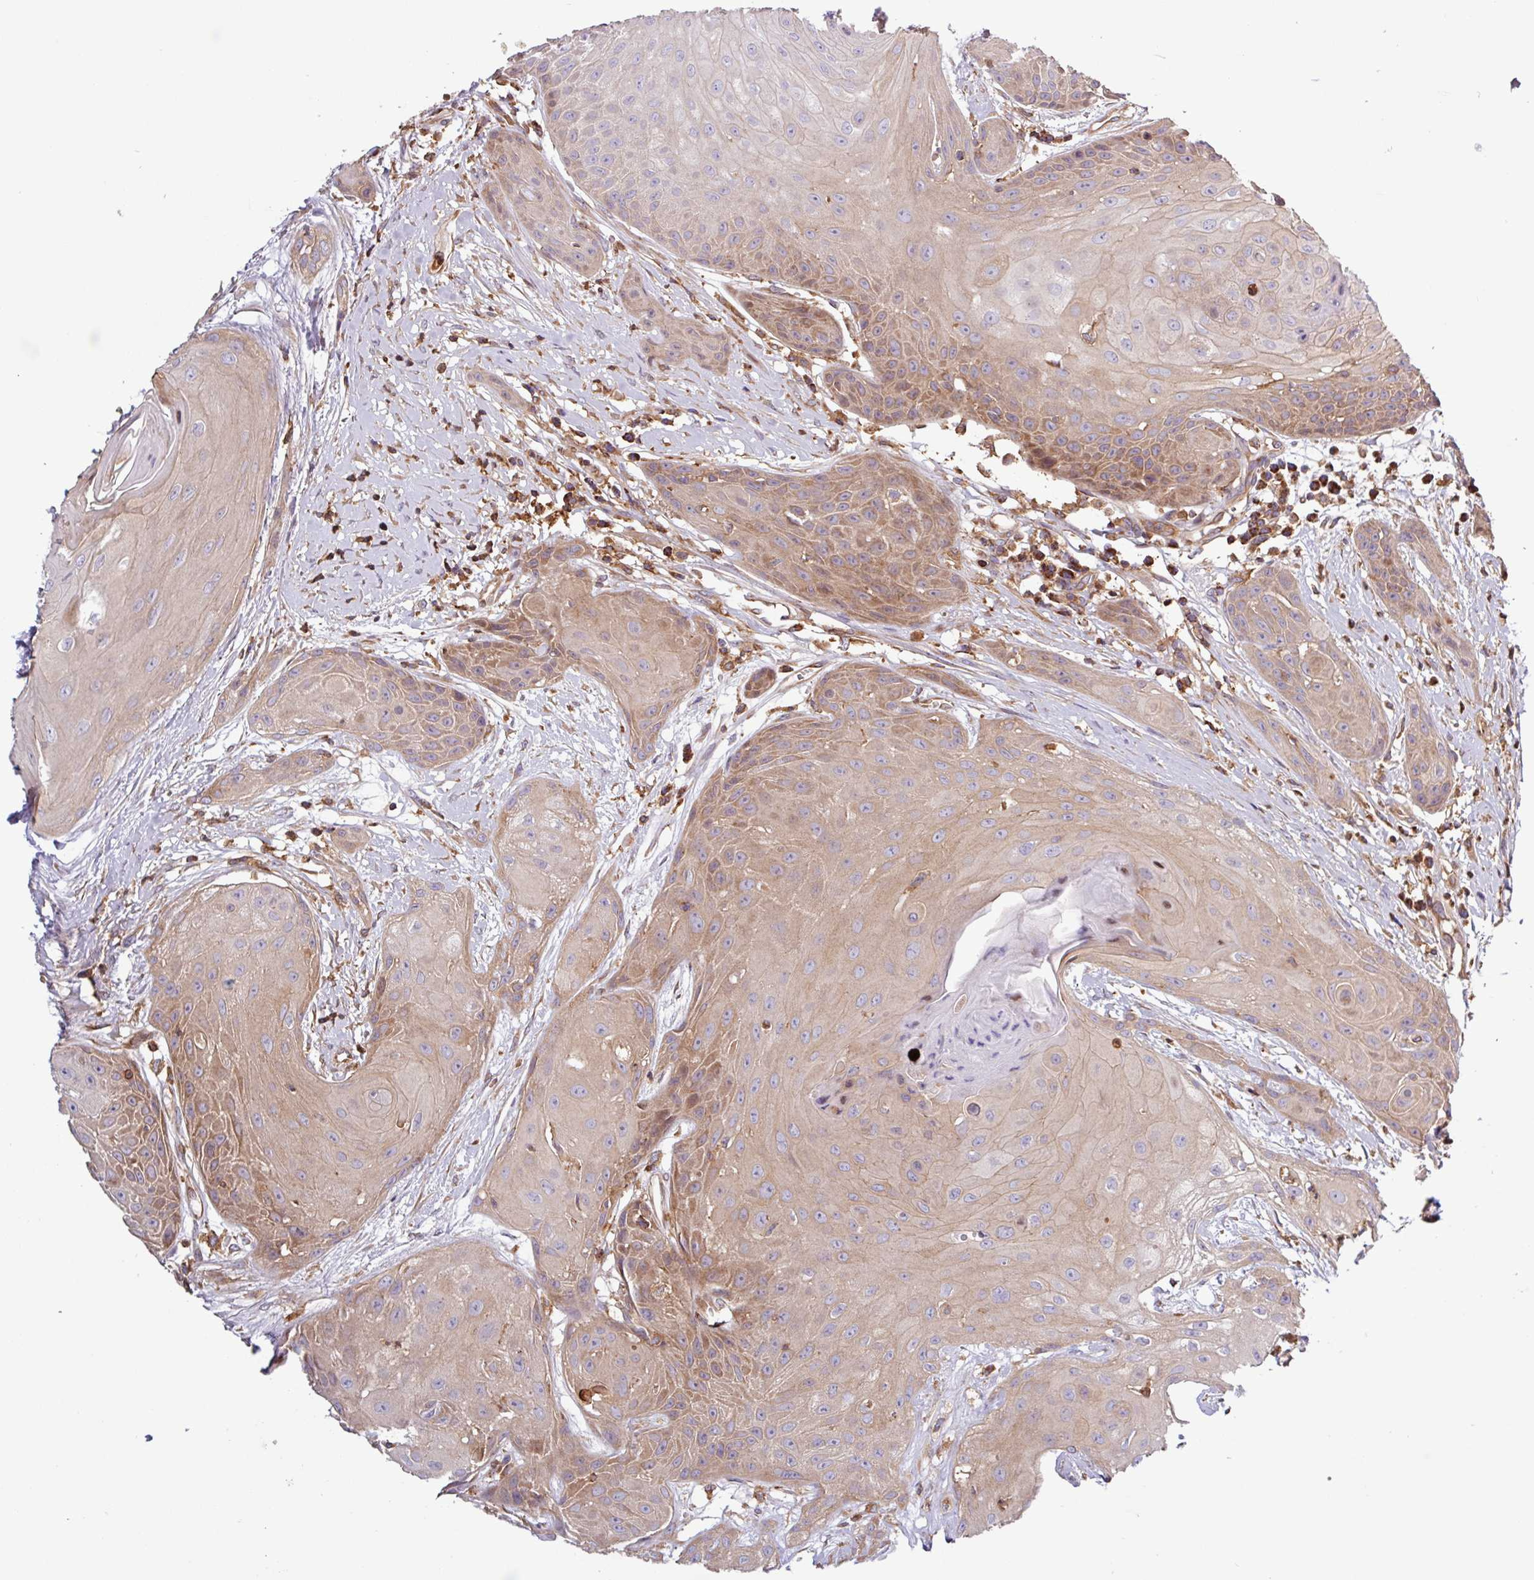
{"staining": {"intensity": "moderate", "quantity": "25%-75%", "location": "cytoplasmic/membranous"}, "tissue": "head and neck cancer", "cell_type": "Tumor cells", "image_type": "cancer", "snomed": [{"axis": "morphology", "description": "Squamous cell carcinoma, NOS"}, {"axis": "topography", "description": "Head-Neck"}], "caption": "DAB immunohistochemical staining of head and neck cancer (squamous cell carcinoma) demonstrates moderate cytoplasmic/membranous protein staining in approximately 25%-75% of tumor cells.", "gene": "ACTR3", "patient": {"sex": "female", "age": 73}}